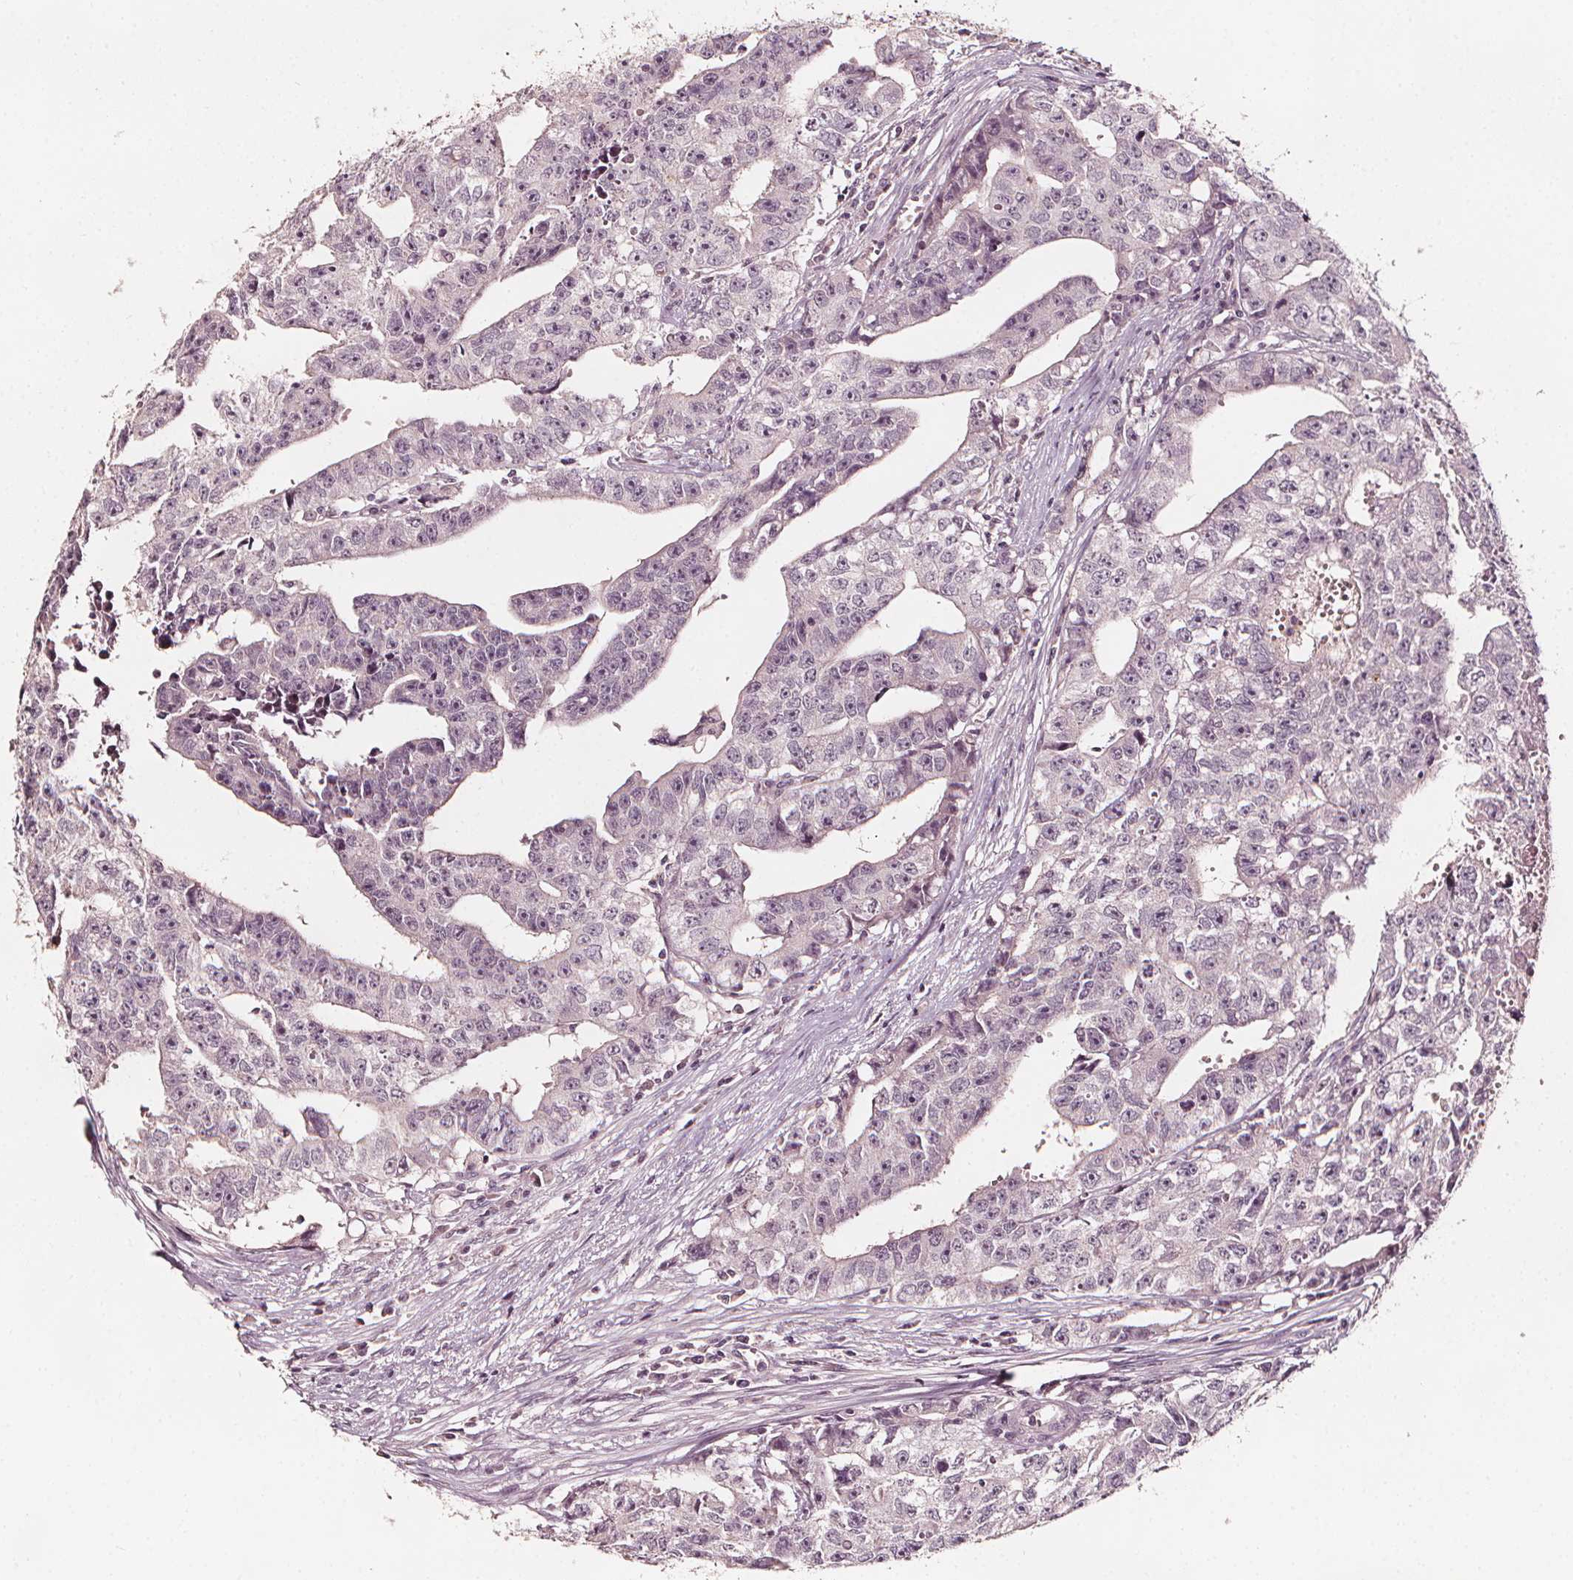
{"staining": {"intensity": "negative", "quantity": "none", "location": "none"}, "tissue": "testis cancer", "cell_type": "Tumor cells", "image_type": "cancer", "snomed": [{"axis": "morphology", "description": "Carcinoma, Embryonal, NOS"}, {"axis": "morphology", "description": "Teratoma, malignant, NOS"}, {"axis": "topography", "description": "Testis"}], "caption": "This is a photomicrograph of immunohistochemistry (IHC) staining of testis cancer (embryonal carcinoma), which shows no positivity in tumor cells.", "gene": "NPC1L1", "patient": {"sex": "male", "age": 24}}